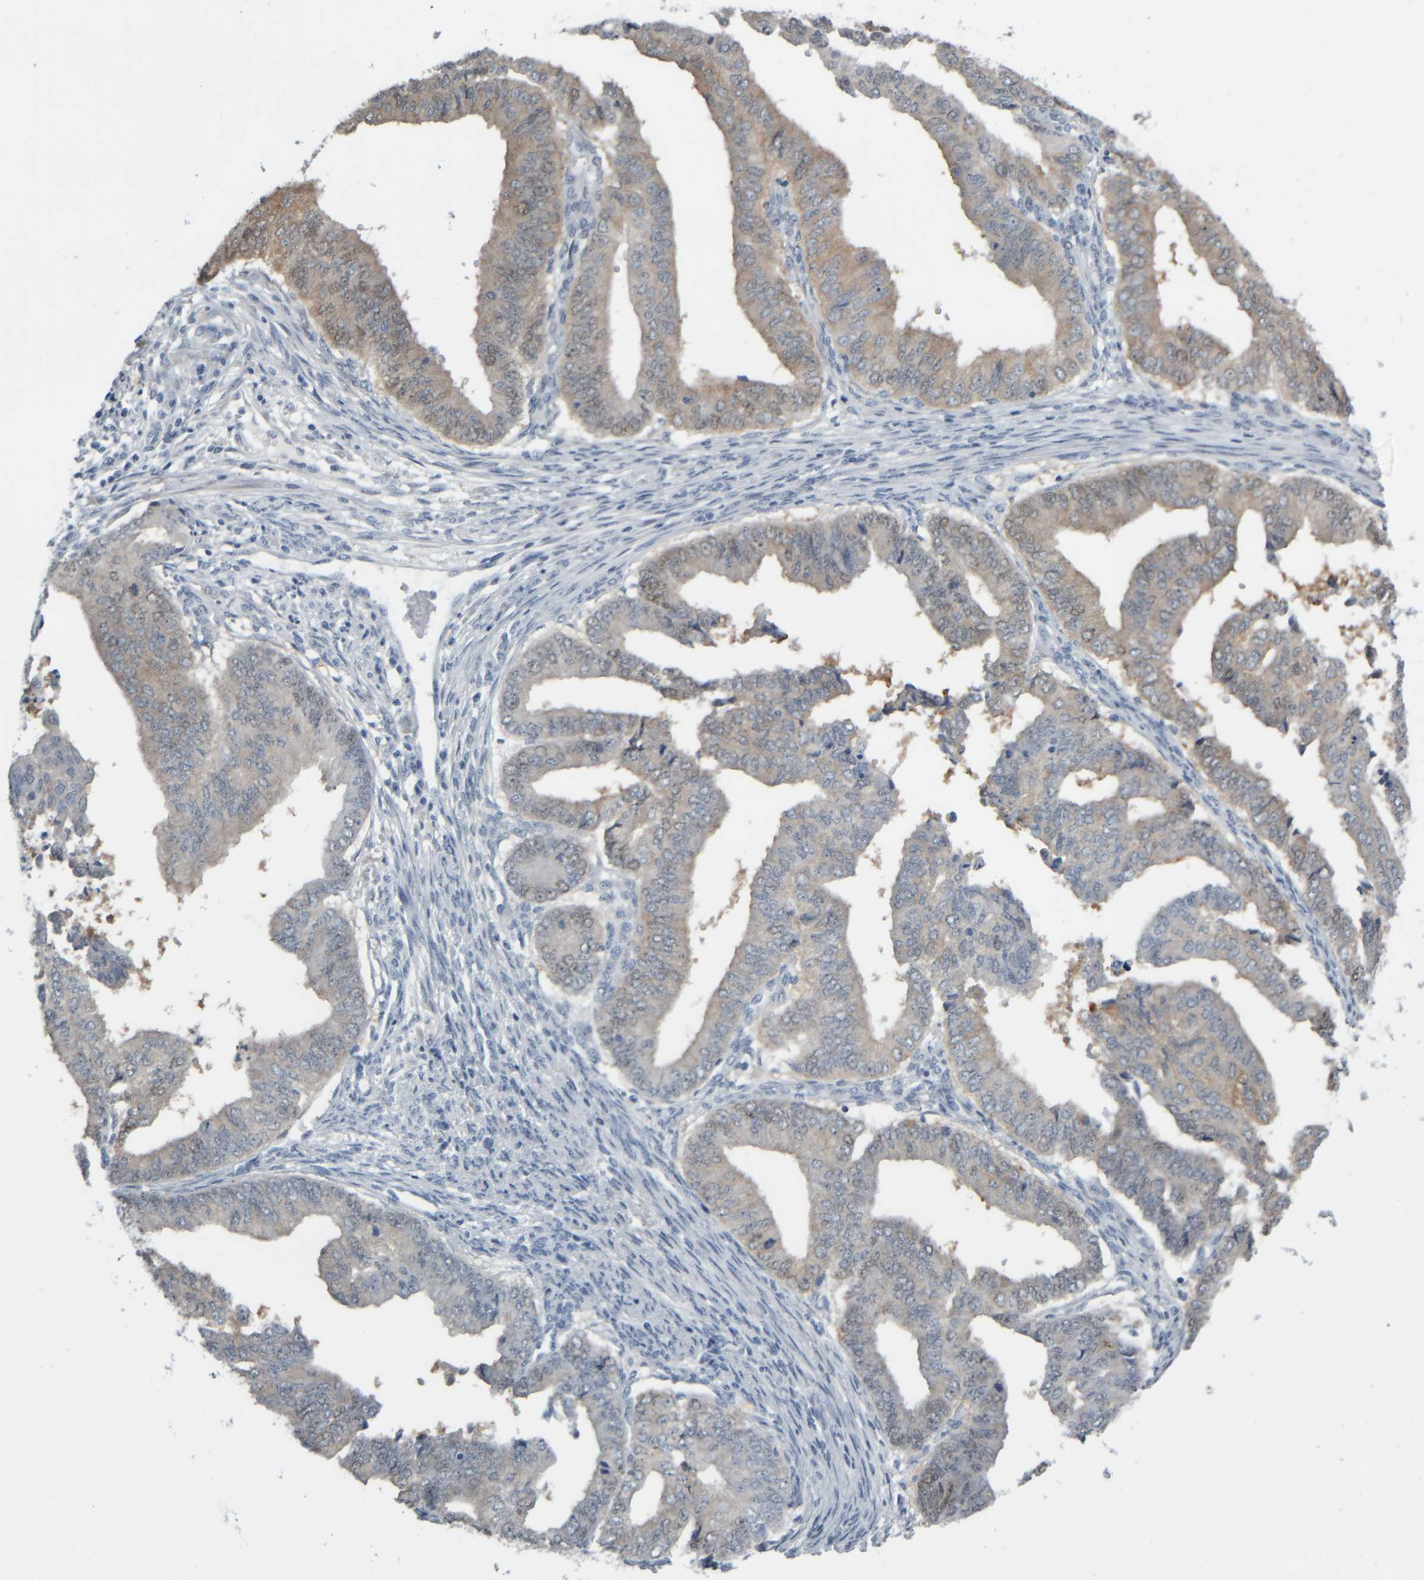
{"staining": {"intensity": "weak", "quantity": "25%-75%", "location": "cytoplasmic/membranous"}, "tissue": "endometrial cancer", "cell_type": "Tumor cells", "image_type": "cancer", "snomed": [{"axis": "morphology", "description": "Polyp, NOS"}, {"axis": "morphology", "description": "Adenocarcinoma, NOS"}, {"axis": "morphology", "description": "Adenoma, NOS"}, {"axis": "topography", "description": "Endometrium"}], "caption": "Immunohistochemistry micrograph of human polyp (endometrial) stained for a protein (brown), which exhibits low levels of weak cytoplasmic/membranous staining in approximately 25%-75% of tumor cells.", "gene": "COL14A1", "patient": {"sex": "female", "age": 79}}